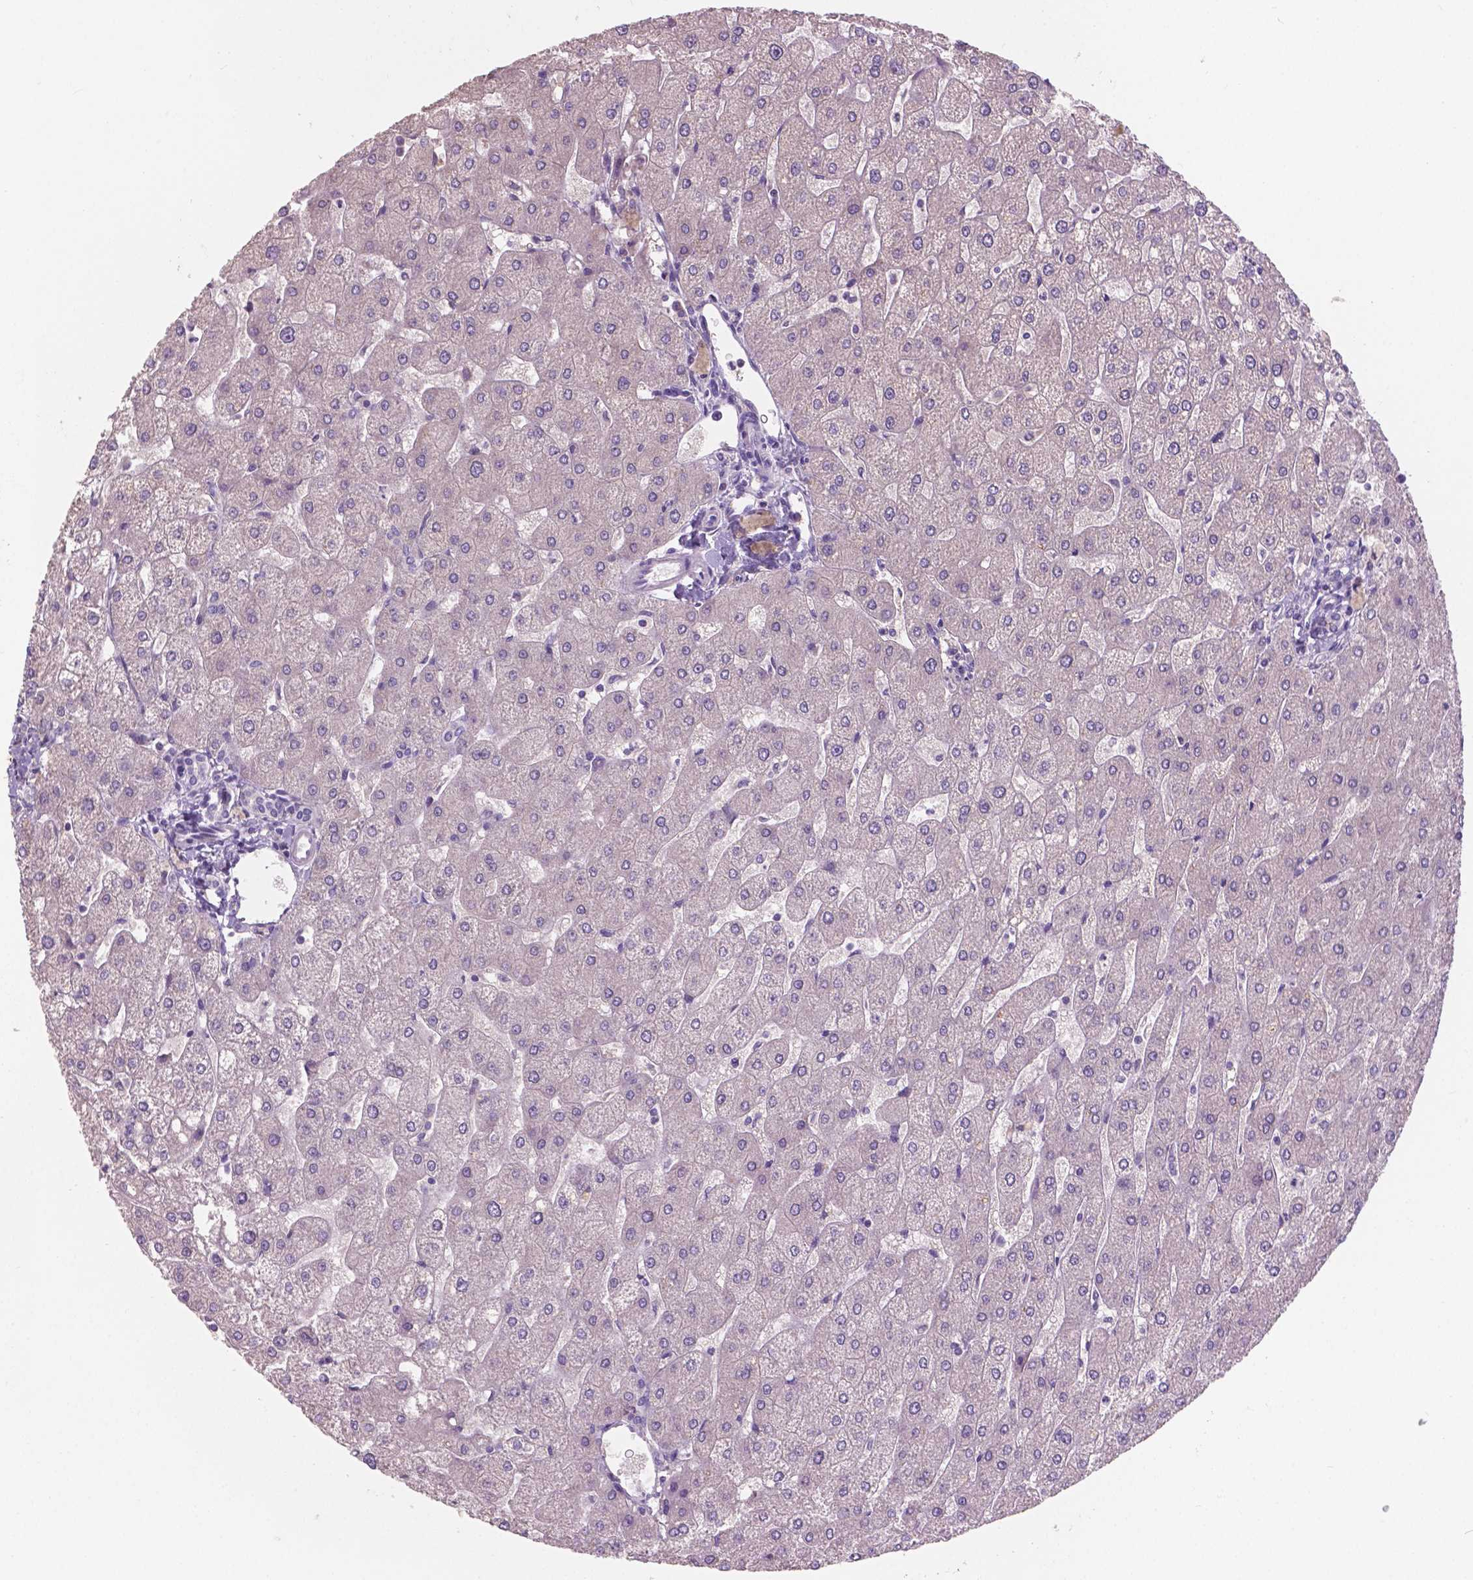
{"staining": {"intensity": "negative", "quantity": "none", "location": "none"}, "tissue": "liver", "cell_type": "Cholangiocytes", "image_type": "normal", "snomed": [{"axis": "morphology", "description": "Normal tissue, NOS"}, {"axis": "topography", "description": "Liver"}], "caption": "Cholangiocytes show no significant protein expression in unremarkable liver. Brightfield microscopy of immunohistochemistry (IHC) stained with DAB (brown) and hematoxylin (blue), captured at high magnification.", "gene": "SBSN", "patient": {"sex": "male", "age": 67}}